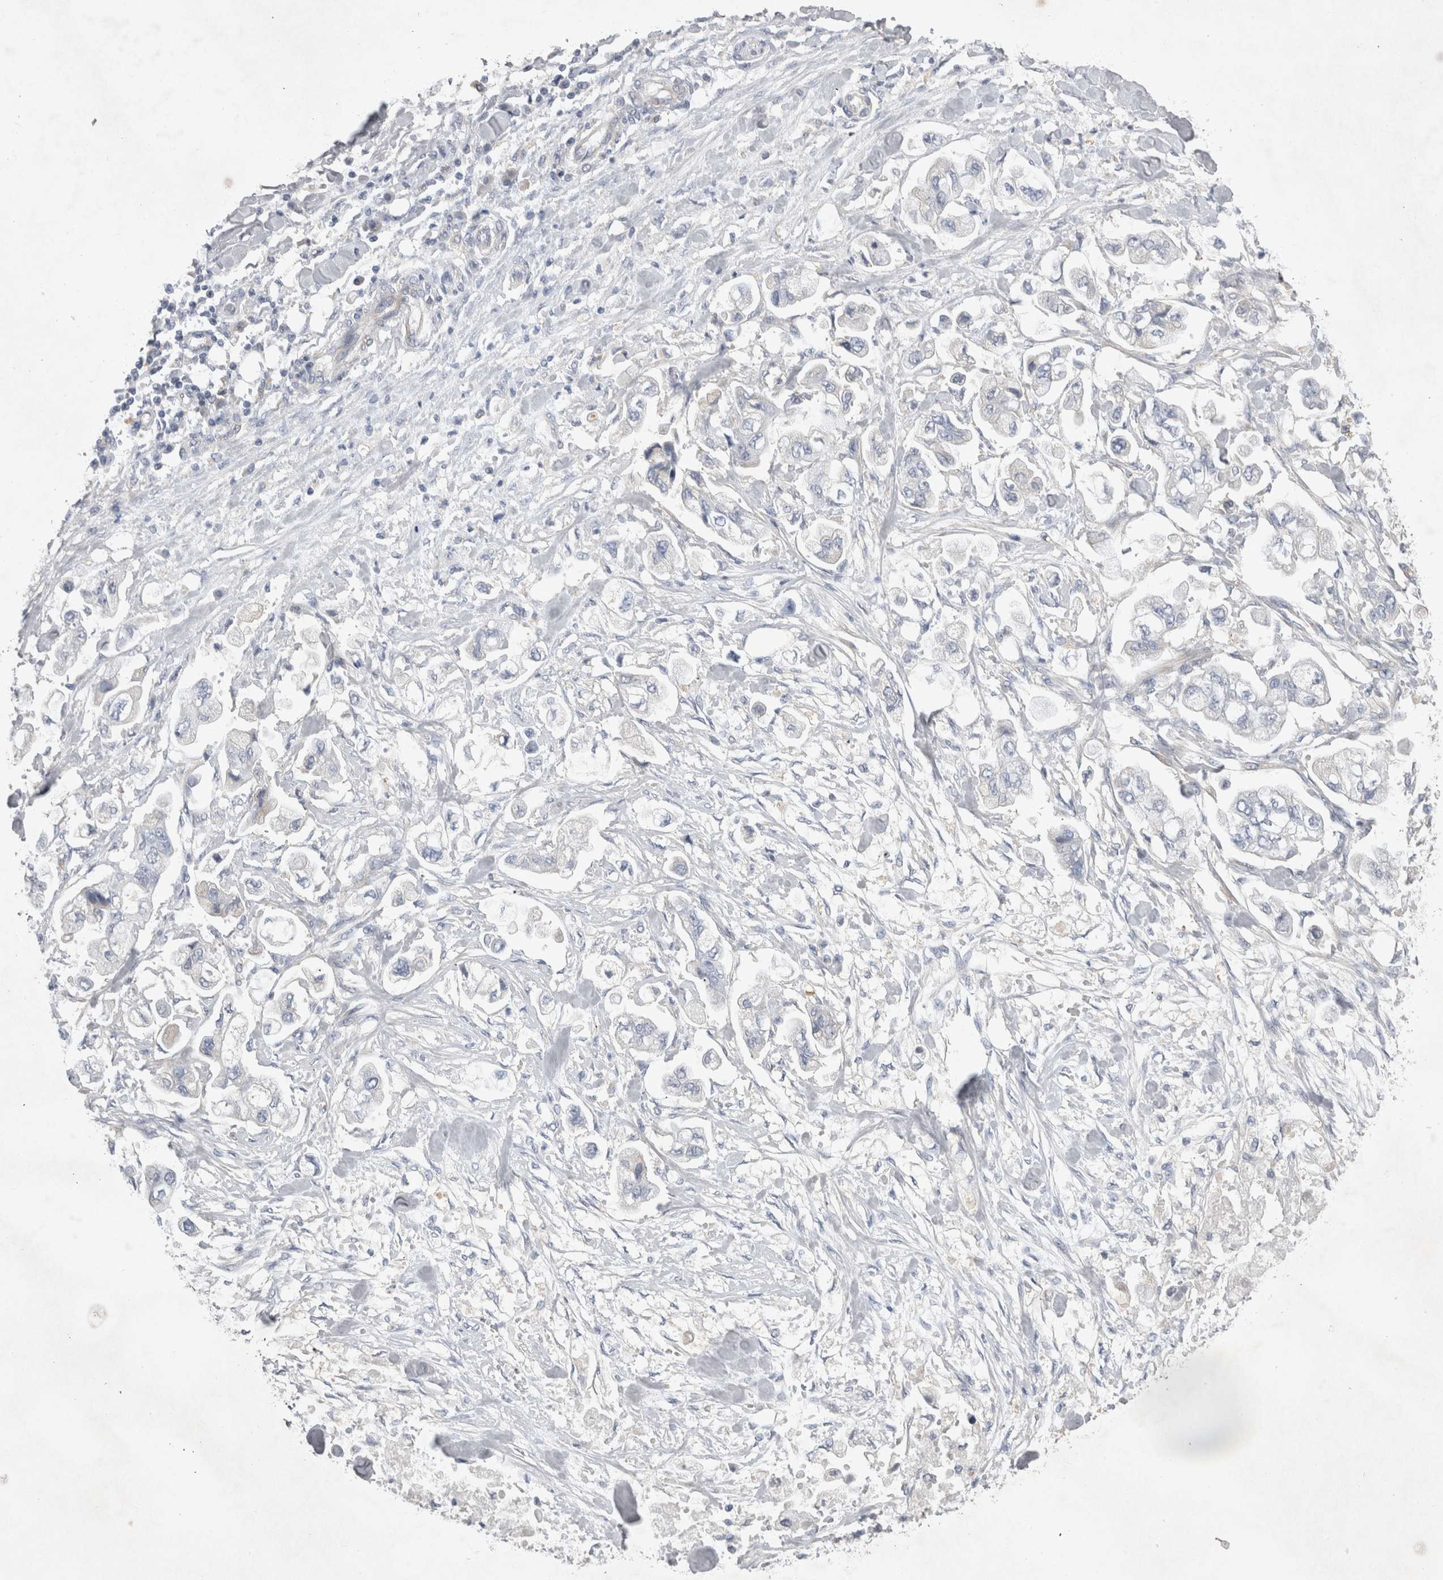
{"staining": {"intensity": "negative", "quantity": "none", "location": "none"}, "tissue": "stomach cancer", "cell_type": "Tumor cells", "image_type": "cancer", "snomed": [{"axis": "morphology", "description": "Normal tissue, NOS"}, {"axis": "morphology", "description": "Adenocarcinoma, NOS"}, {"axis": "topography", "description": "Stomach"}], "caption": "IHC of human stomach cancer reveals no expression in tumor cells. (Stains: DAB immunohistochemistry (IHC) with hematoxylin counter stain, Microscopy: brightfield microscopy at high magnification).", "gene": "STRADB", "patient": {"sex": "male", "age": 62}}